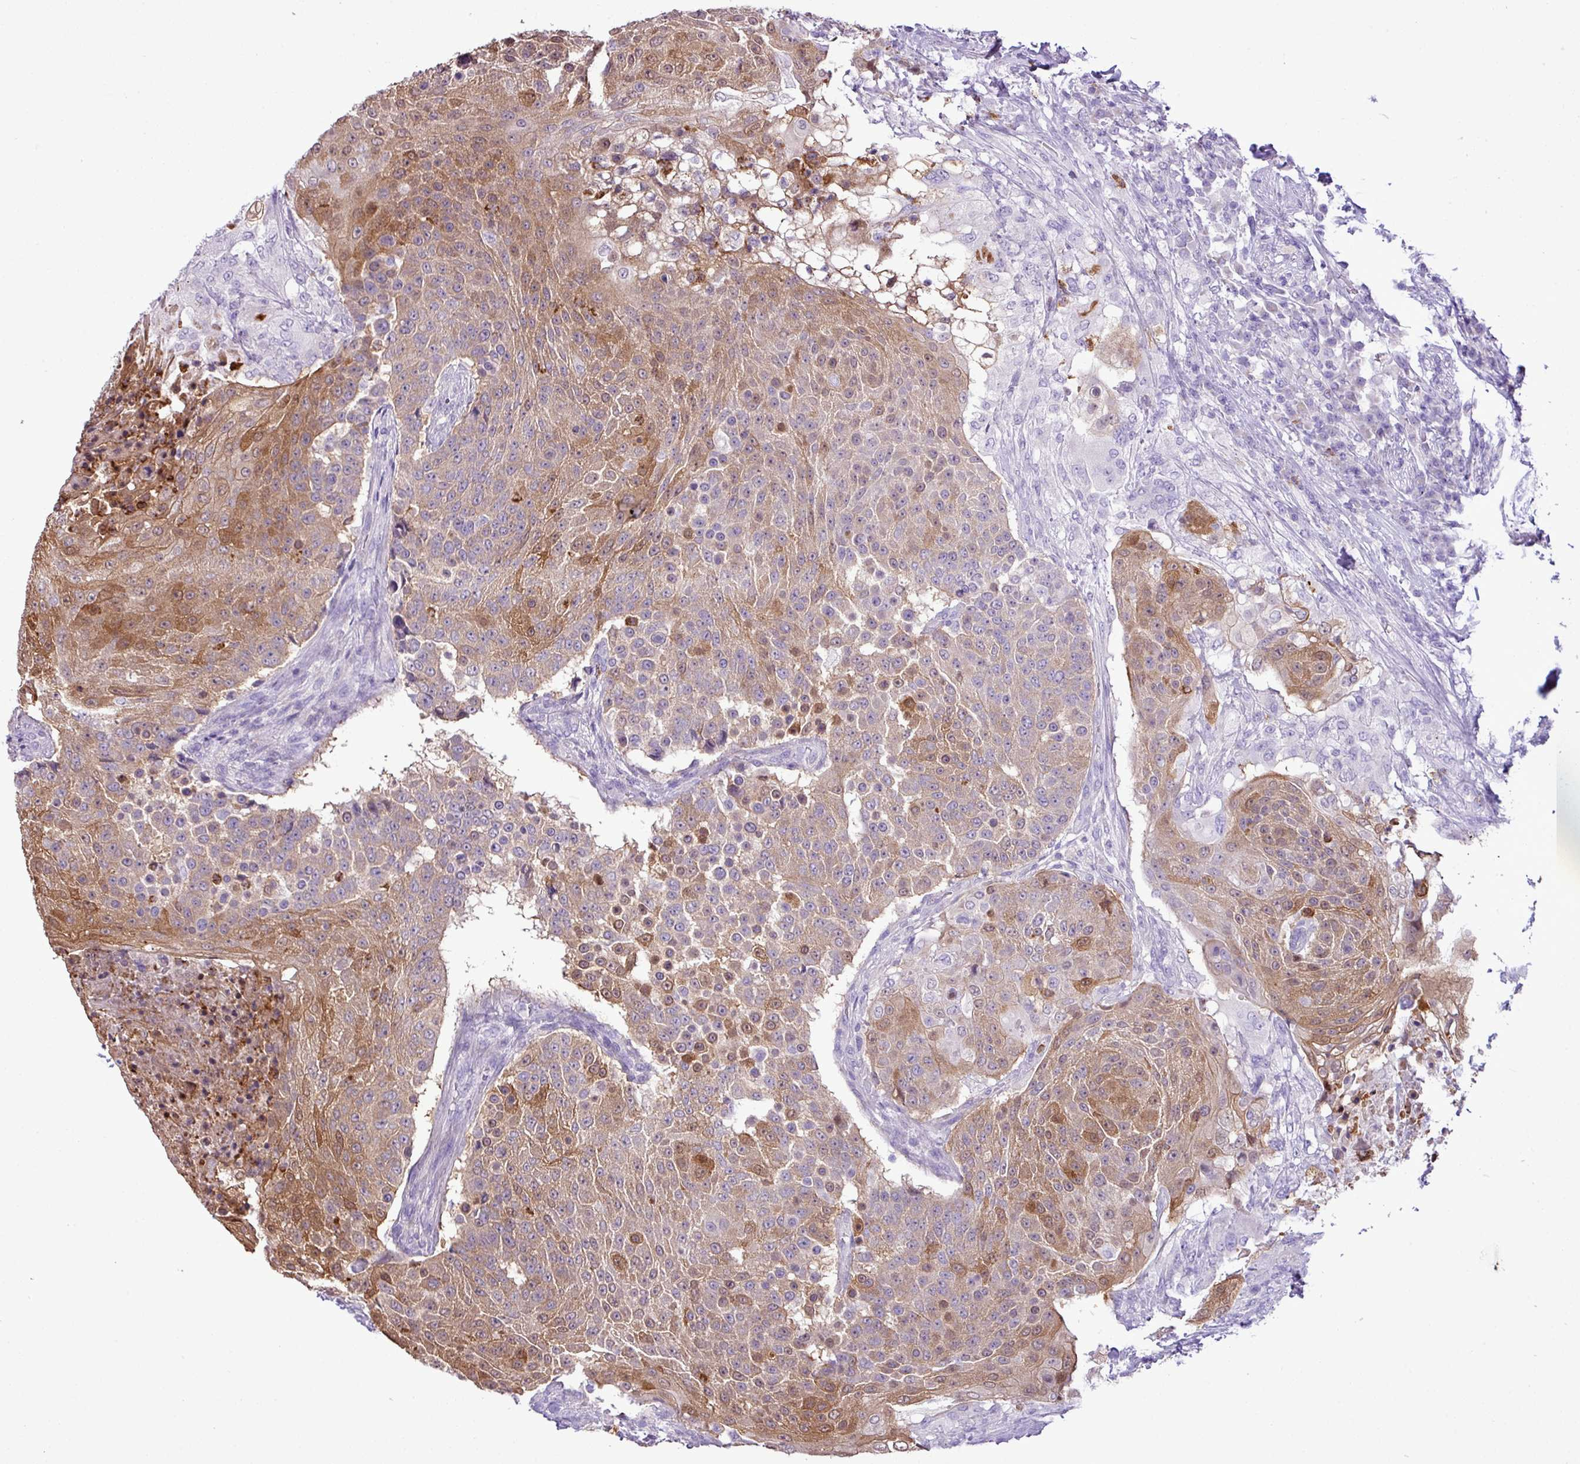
{"staining": {"intensity": "moderate", "quantity": "25%-75%", "location": "cytoplasmic/membranous"}, "tissue": "urothelial cancer", "cell_type": "Tumor cells", "image_type": "cancer", "snomed": [{"axis": "morphology", "description": "Urothelial carcinoma, High grade"}, {"axis": "topography", "description": "Urinary bladder"}], "caption": "High-power microscopy captured an immunohistochemistry image of urothelial cancer, revealing moderate cytoplasmic/membranous expression in about 25%-75% of tumor cells. The staining was performed using DAB, with brown indicating positive protein expression. Nuclei are stained blue with hematoxylin.", "gene": "ZSCAN5A", "patient": {"sex": "female", "age": 63}}